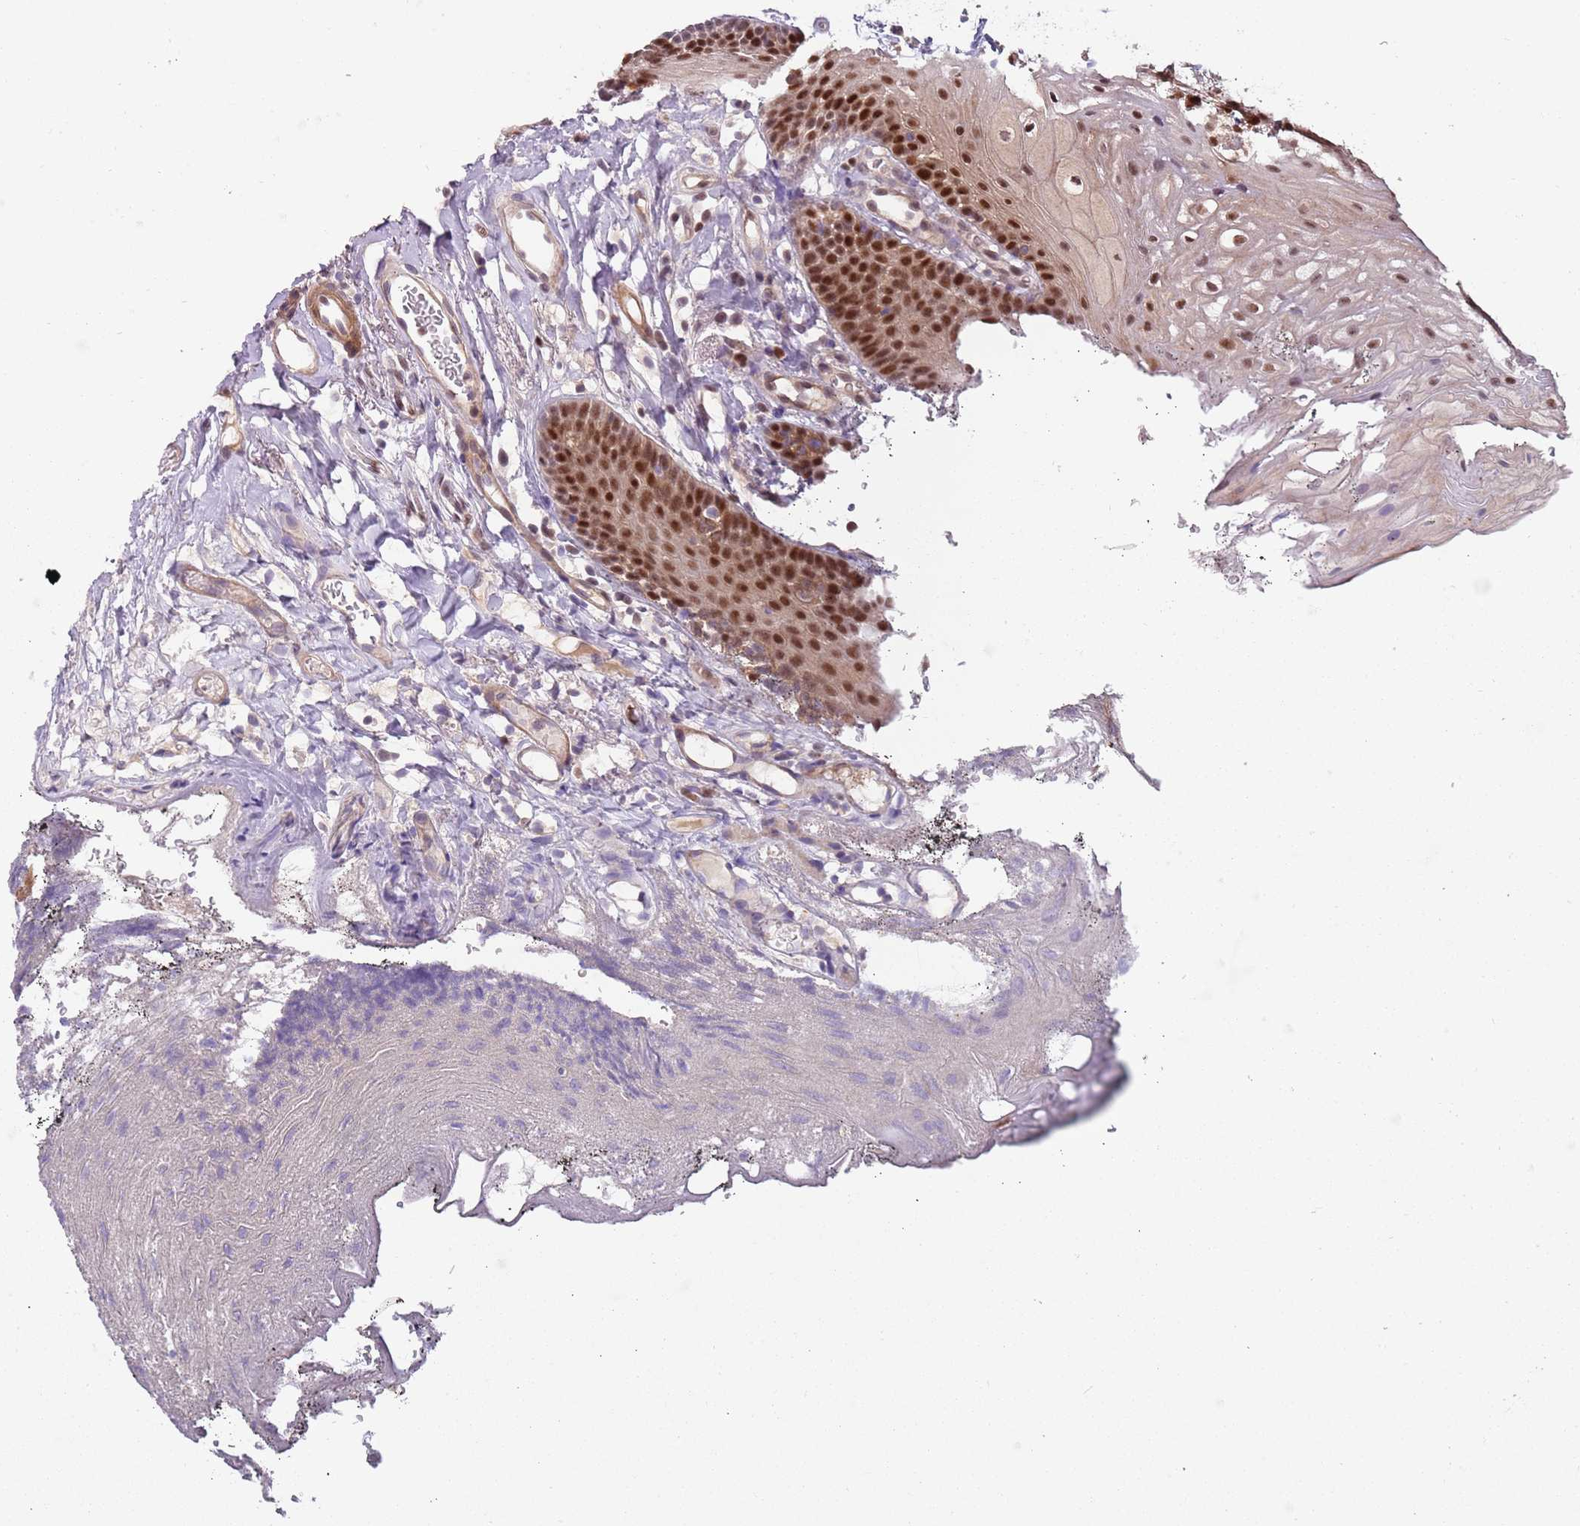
{"staining": {"intensity": "strong", "quantity": "25%-75%", "location": "nuclear"}, "tissue": "oral mucosa", "cell_type": "Squamous epithelial cells", "image_type": "normal", "snomed": [{"axis": "morphology", "description": "Normal tissue, NOS"}, {"axis": "topography", "description": "Oral tissue"}], "caption": "Immunohistochemical staining of normal oral mucosa shows strong nuclear protein staining in about 25%-75% of squamous epithelial cells. (DAB IHC with brightfield microscopy, high magnification).", "gene": "RMND5B", "patient": {"sex": "female", "age": 80}}